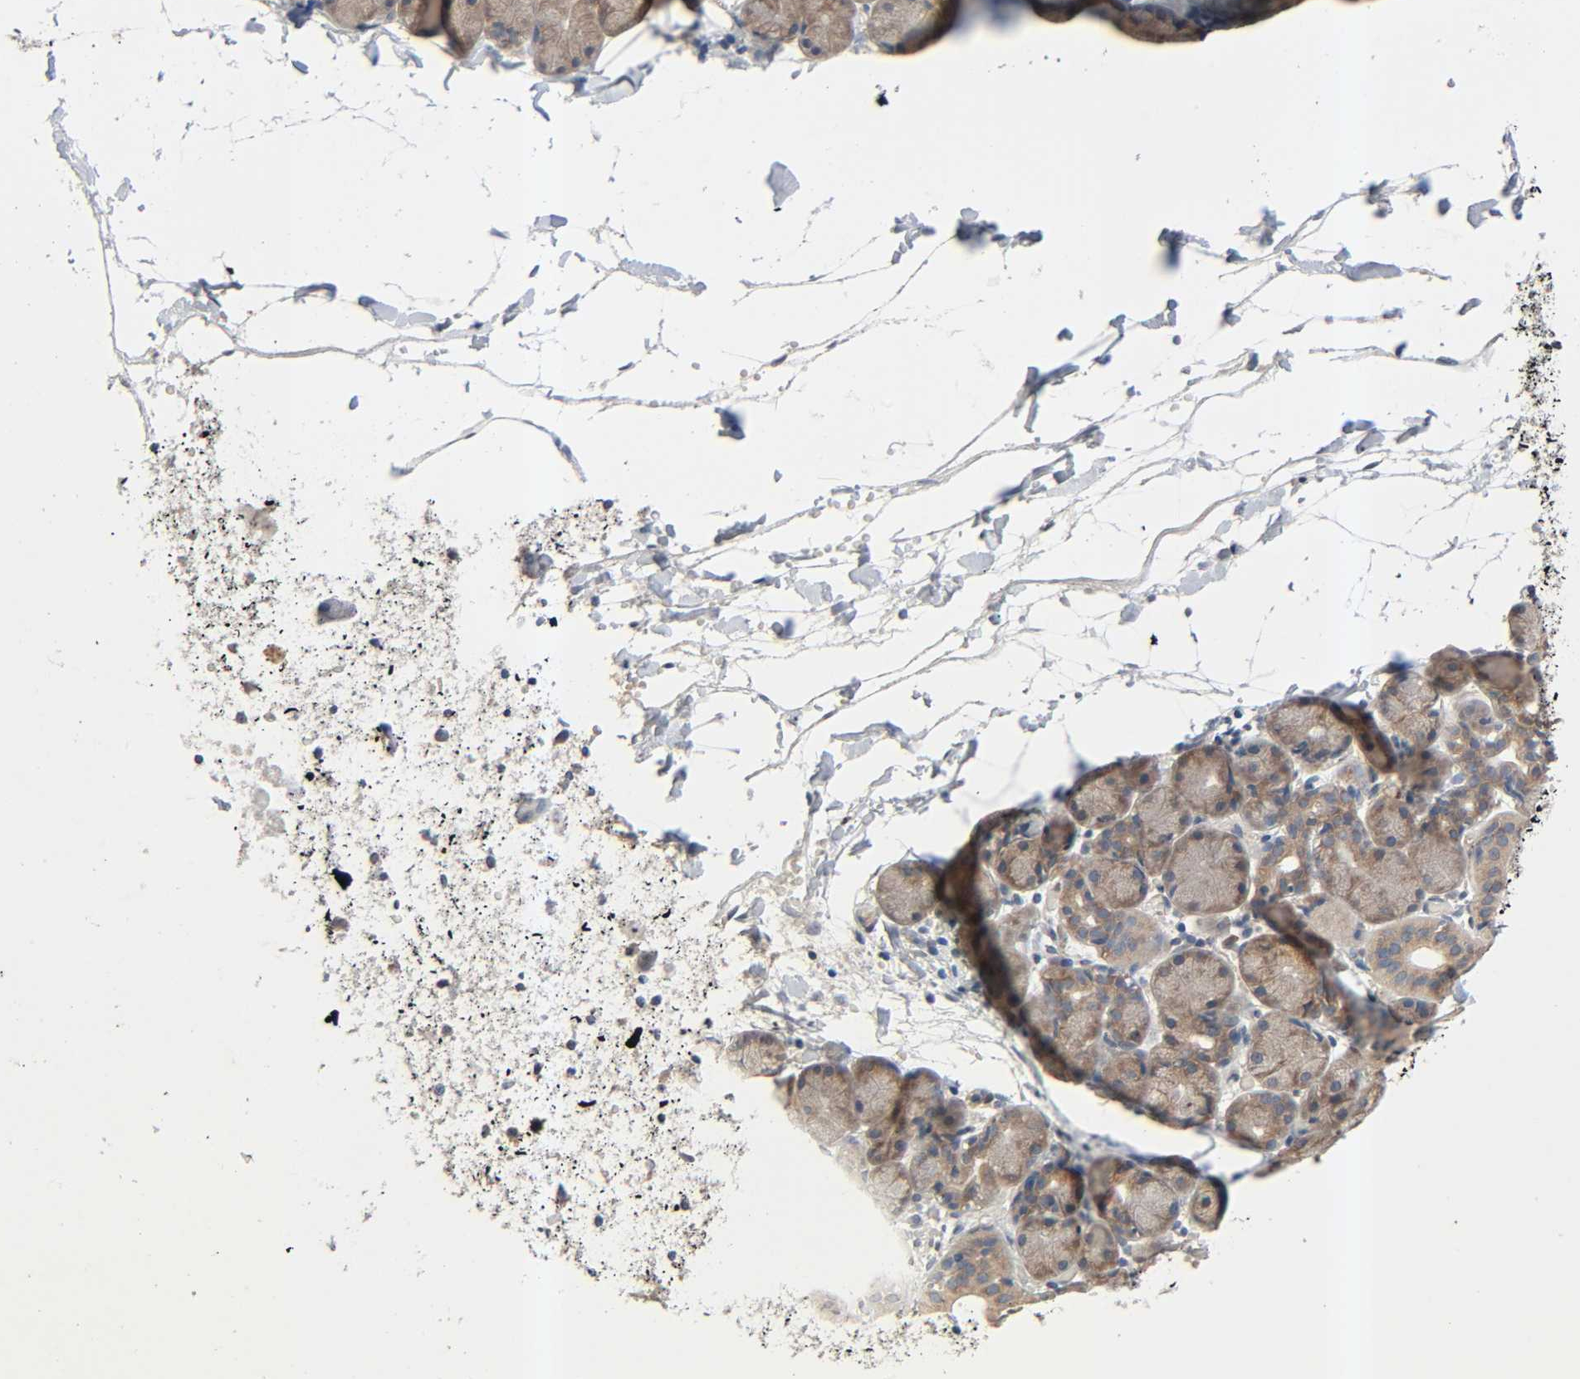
{"staining": {"intensity": "weak", "quantity": "25%-75%", "location": "cytoplasmic/membranous"}, "tissue": "salivary gland", "cell_type": "Glandular cells", "image_type": "normal", "snomed": [{"axis": "morphology", "description": "Normal tissue, NOS"}, {"axis": "topography", "description": "Salivary gland"}], "caption": "Benign salivary gland exhibits weak cytoplasmic/membranous staining in about 25%-75% of glandular cells (DAB IHC, brown staining for protein, blue staining for nuclei)..", "gene": "PTK2", "patient": {"sex": "female", "age": 24}}